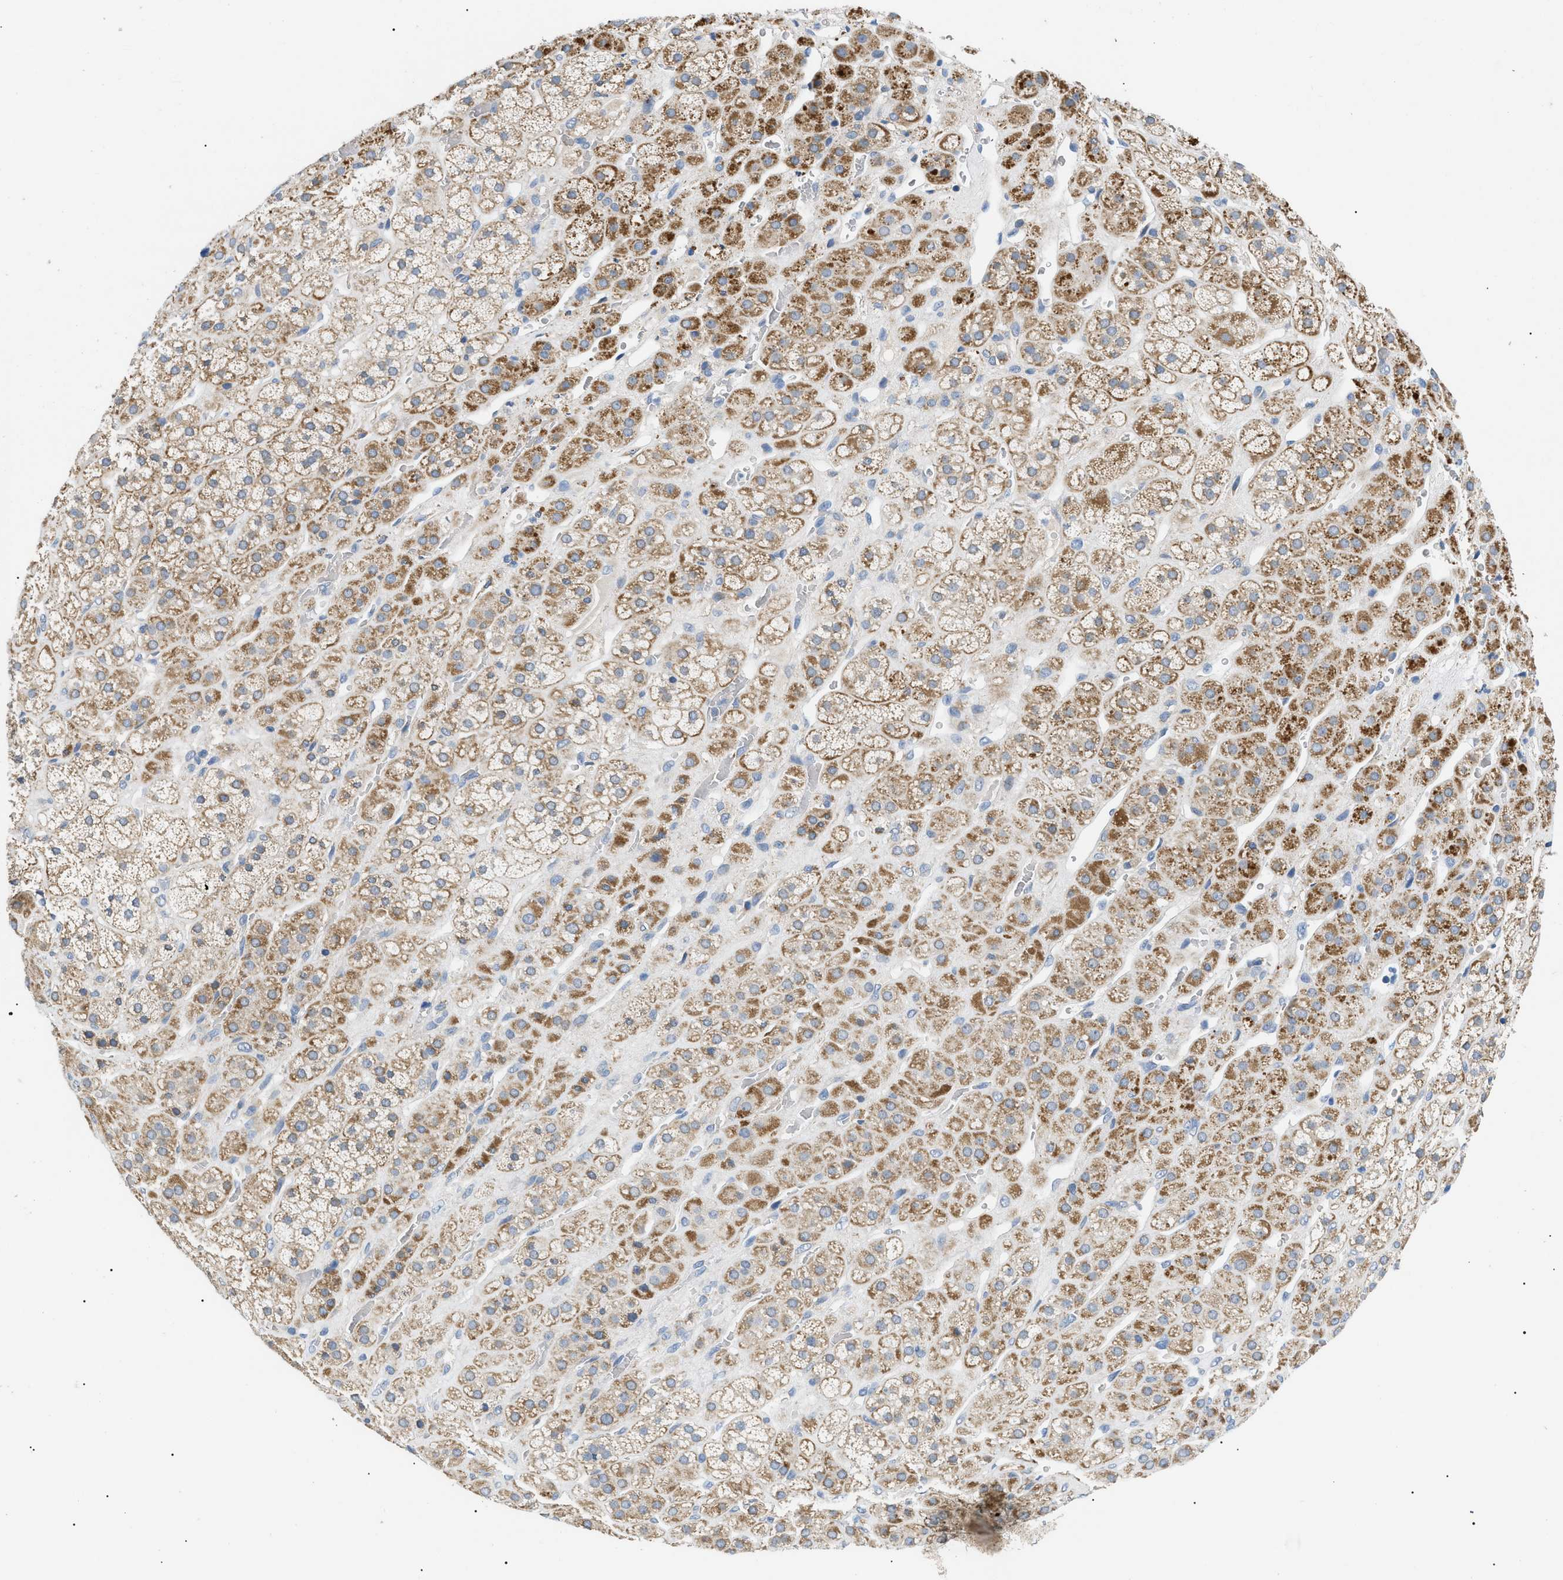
{"staining": {"intensity": "moderate", "quantity": ">75%", "location": "cytoplasmic/membranous"}, "tissue": "adrenal gland", "cell_type": "Glandular cells", "image_type": "normal", "snomed": [{"axis": "morphology", "description": "Normal tissue, NOS"}, {"axis": "topography", "description": "Adrenal gland"}], "caption": "Approximately >75% of glandular cells in benign human adrenal gland reveal moderate cytoplasmic/membranous protein staining as visualized by brown immunohistochemical staining.", "gene": "TOMM6", "patient": {"sex": "male", "age": 56}}